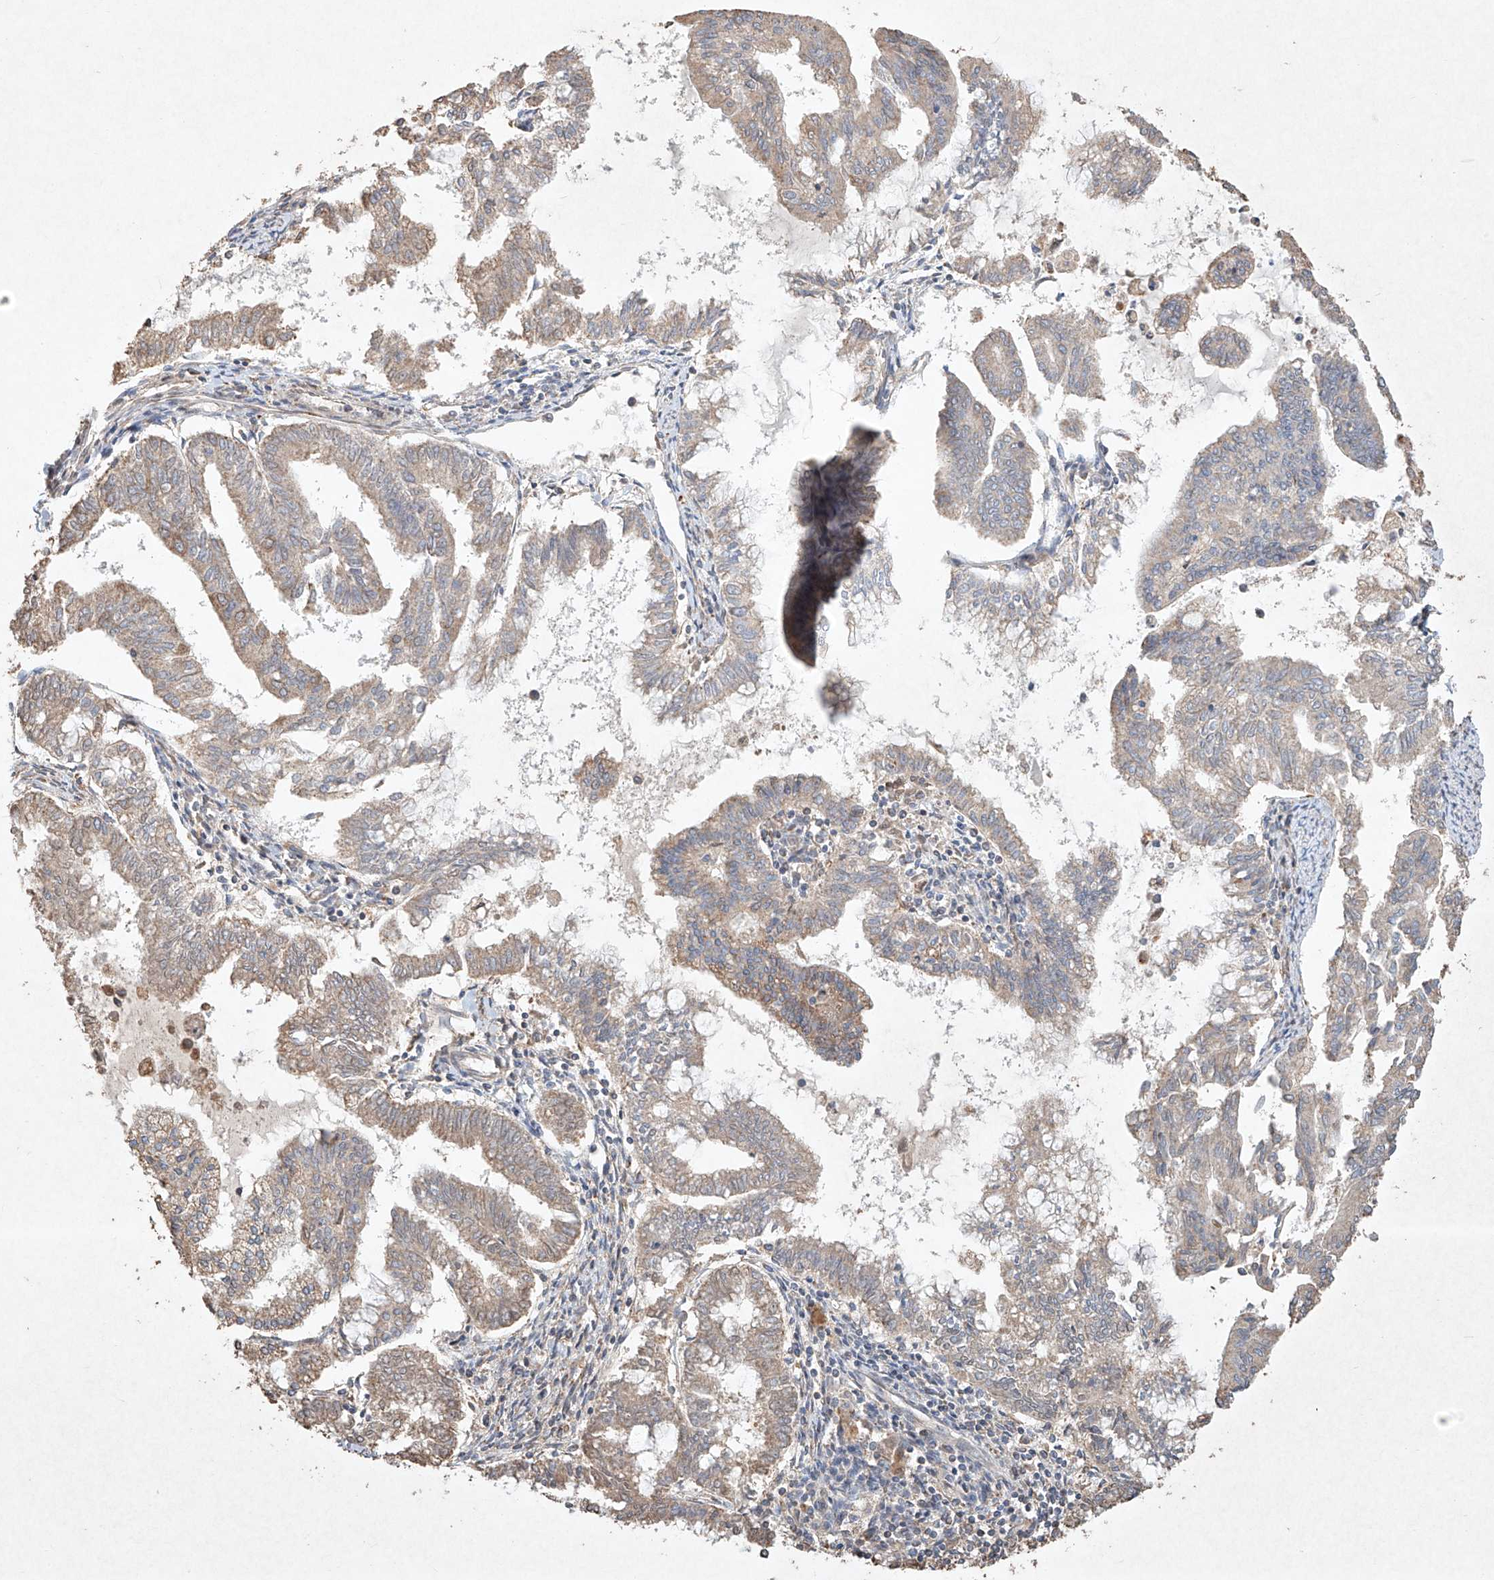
{"staining": {"intensity": "weak", "quantity": "25%-75%", "location": "cytoplasmic/membranous"}, "tissue": "endometrial cancer", "cell_type": "Tumor cells", "image_type": "cancer", "snomed": [{"axis": "morphology", "description": "Adenocarcinoma, NOS"}, {"axis": "topography", "description": "Endometrium"}], "caption": "Endometrial cancer was stained to show a protein in brown. There is low levels of weak cytoplasmic/membranous staining in approximately 25%-75% of tumor cells.", "gene": "SEMA3B", "patient": {"sex": "female", "age": 79}}